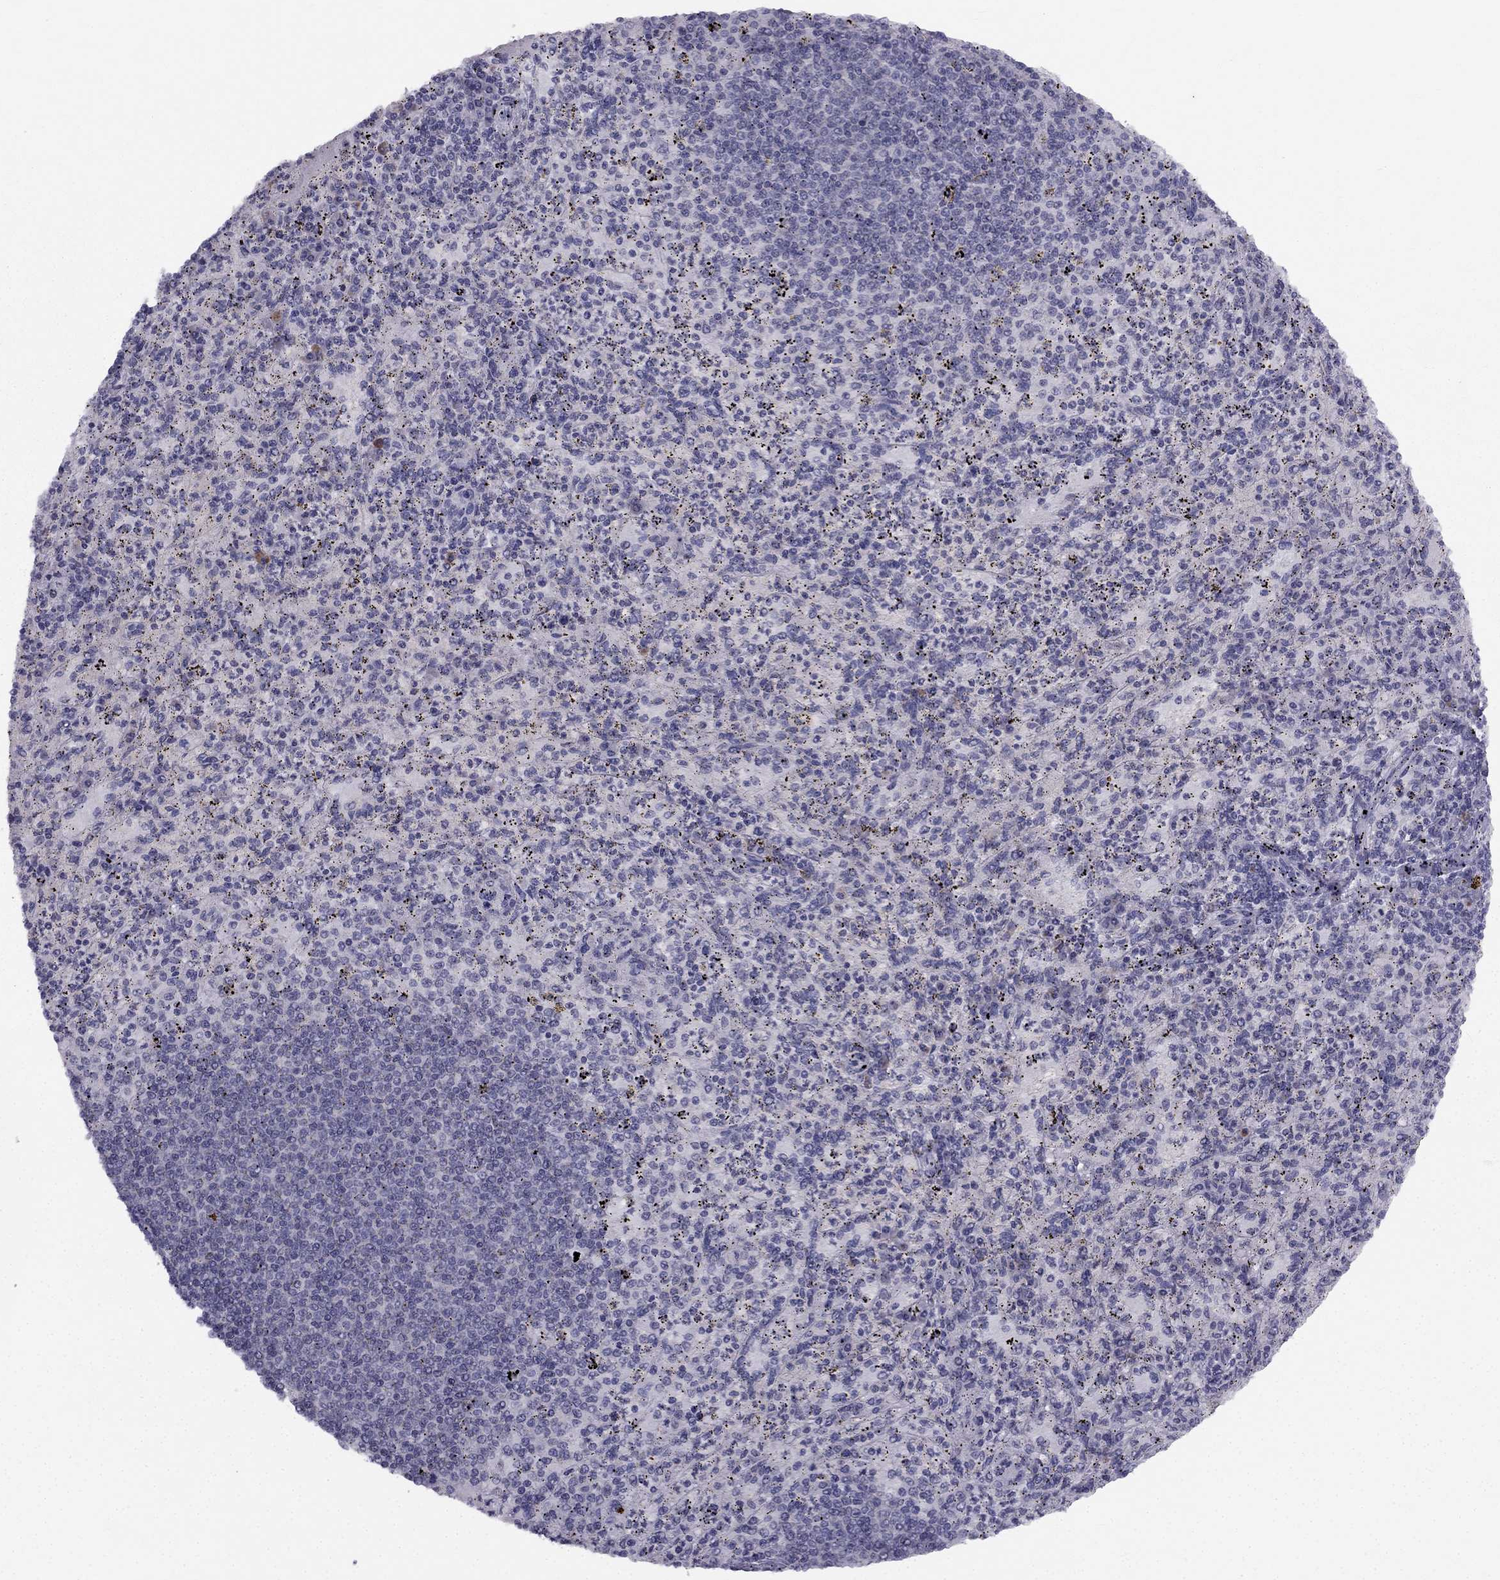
{"staining": {"intensity": "negative", "quantity": "none", "location": "none"}, "tissue": "spleen", "cell_type": "Cells in red pulp", "image_type": "normal", "snomed": [{"axis": "morphology", "description": "Normal tissue, NOS"}, {"axis": "topography", "description": "Spleen"}], "caption": "High power microscopy image of an immunohistochemistry micrograph of benign spleen, revealing no significant staining in cells in red pulp.", "gene": "TRPS1", "patient": {"sex": "male", "age": 60}}